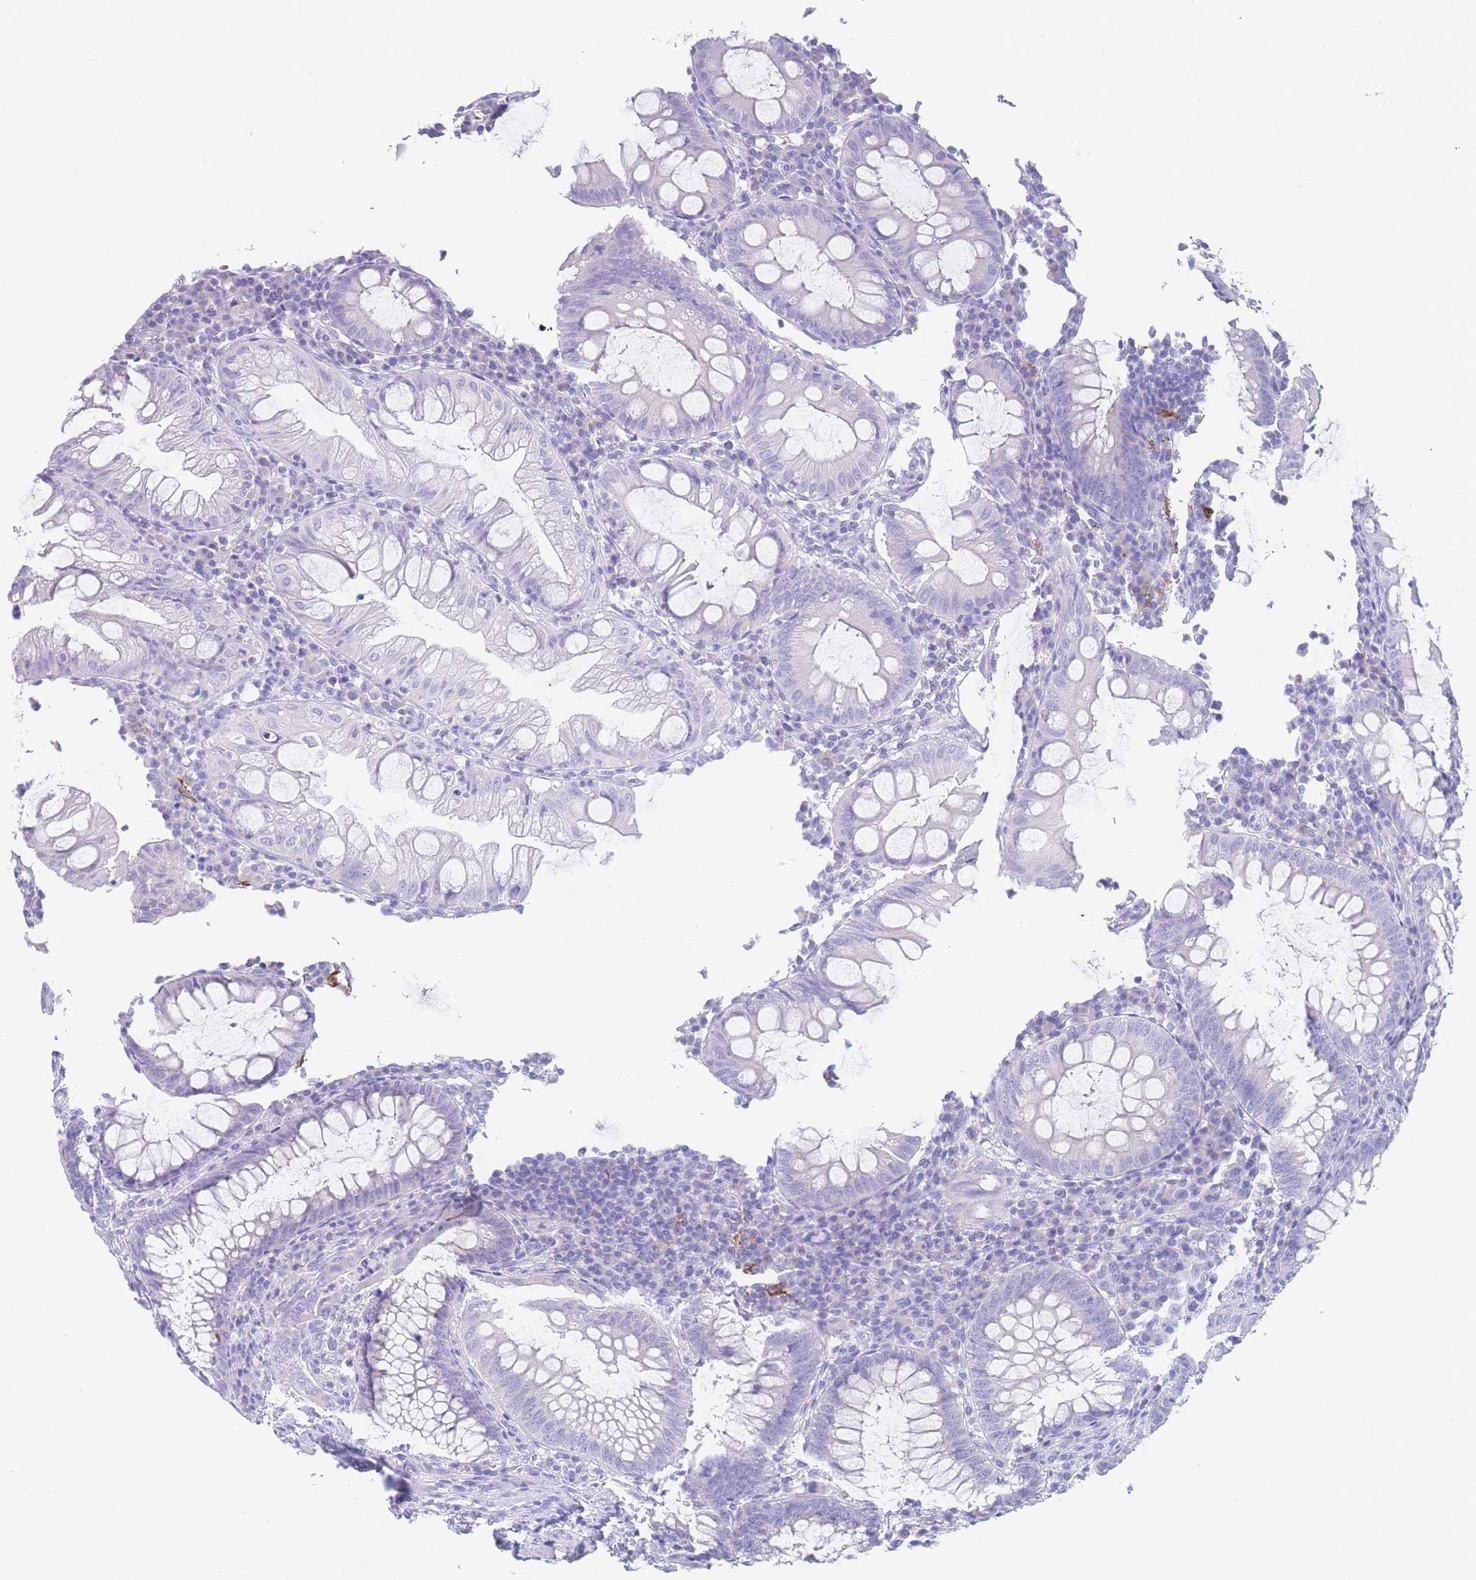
{"staining": {"intensity": "negative", "quantity": "none", "location": "none"}, "tissue": "appendix", "cell_type": "Glandular cells", "image_type": "normal", "snomed": [{"axis": "morphology", "description": "Normal tissue, NOS"}, {"axis": "topography", "description": "Appendix"}], "caption": "Immunohistochemical staining of unremarkable appendix shows no significant staining in glandular cells. (Stains: DAB IHC with hematoxylin counter stain, Microscopy: brightfield microscopy at high magnification).", "gene": "LZTFL1", "patient": {"sex": "male", "age": 83}}